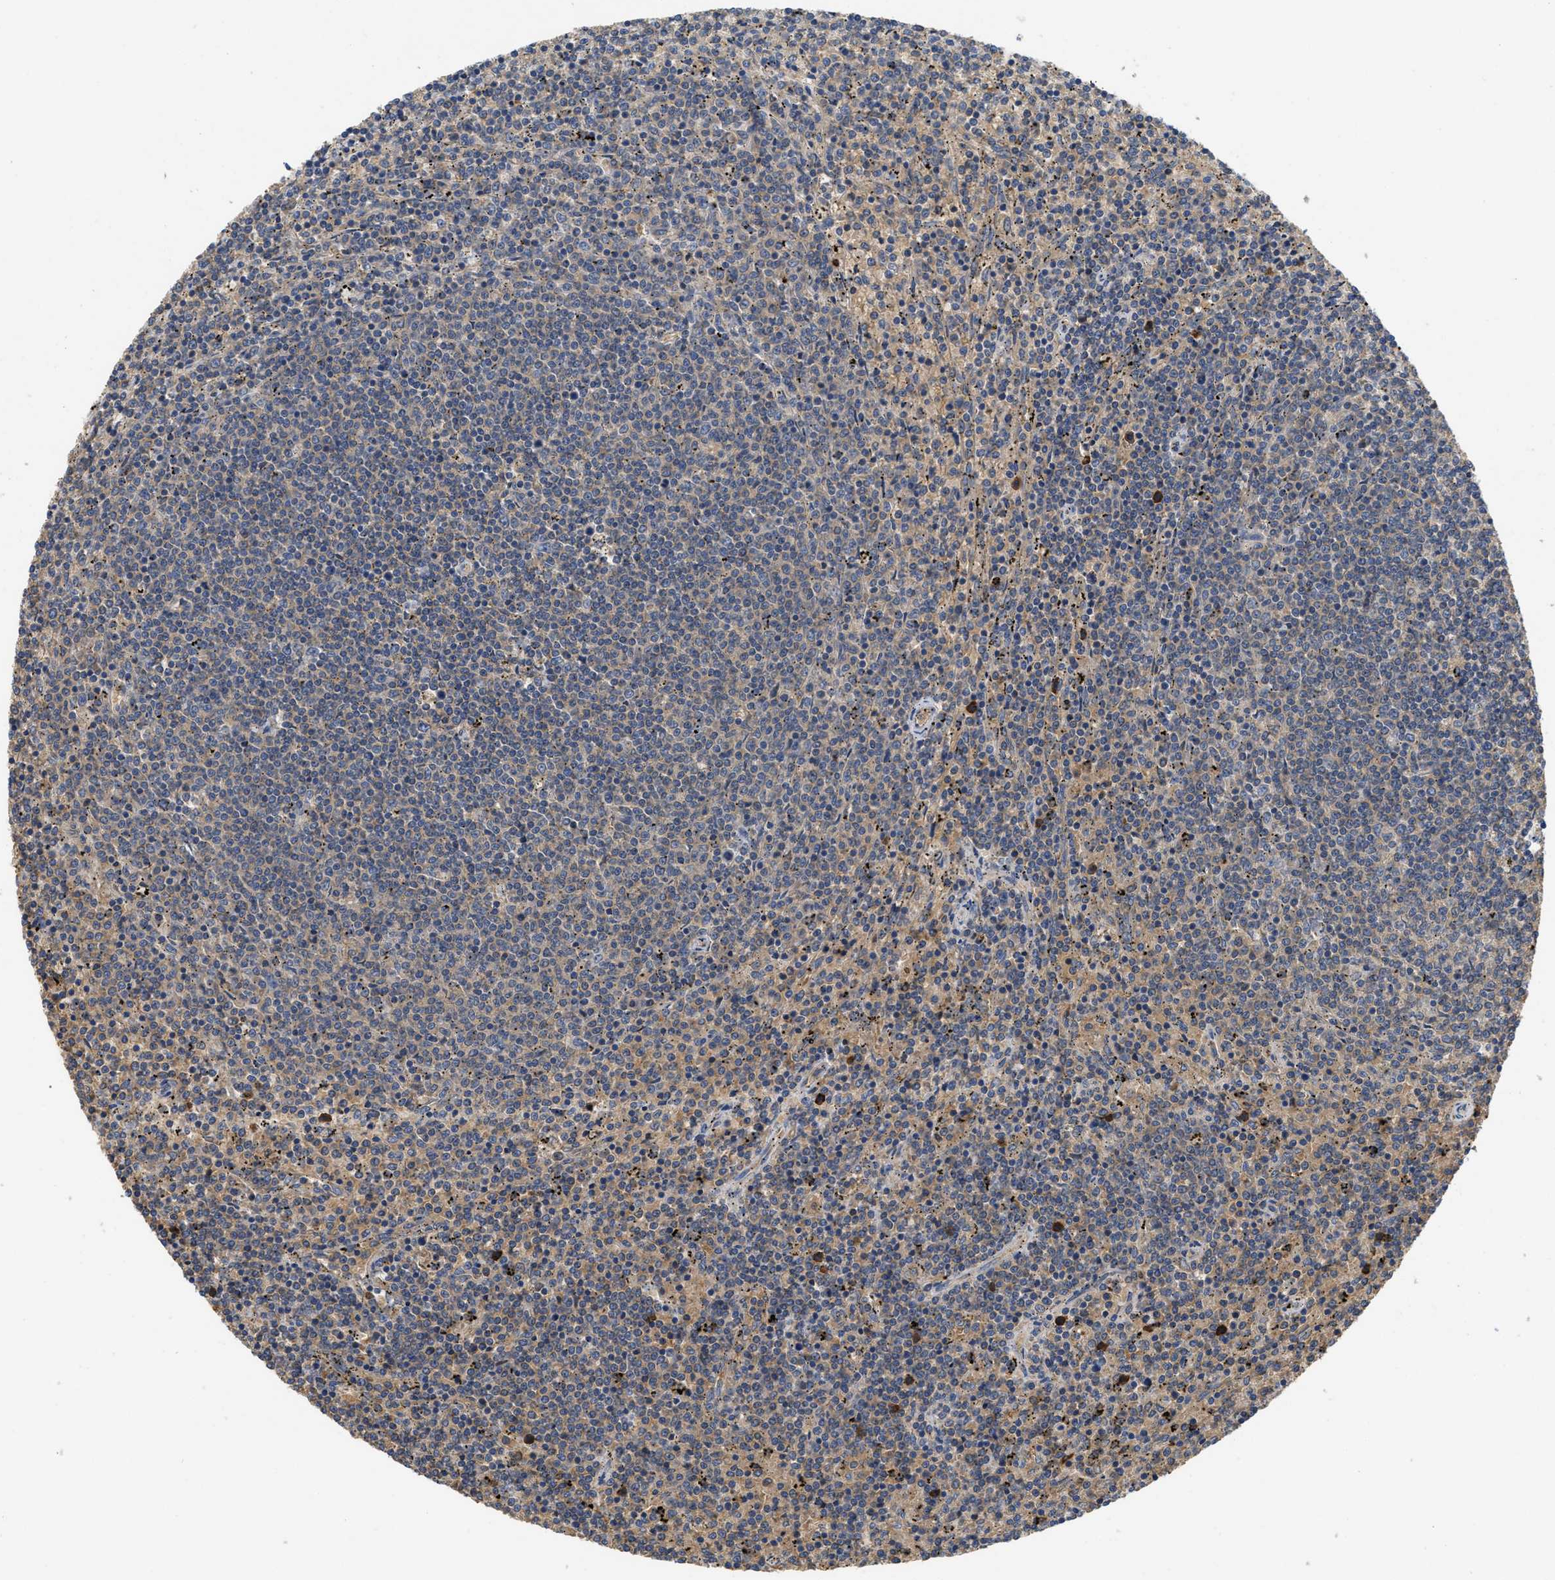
{"staining": {"intensity": "weak", "quantity": "<25%", "location": "cytoplasmic/membranous"}, "tissue": "lymphoma", "cell_type": "Tumor cells", "image_type": "cancer", "snomed": [{"axis": "morphology", "description": "Malignant lymphoma, non-Hodgkin's type, Low grade"}, {"axis": "topography", "description": "Spleen"}], "caption": "IHC photomicrograph of human lymphoma stained for a protein (brown), which demonstrates no staining in tumor cells. The staining was performed using DAB to visualize the protein expression in brown, while the nuclei were stained in blue with hematoxylin (Magnification: 20x).", "gene": "RNF216", "patient": {"sex": "female", "age": 50}}